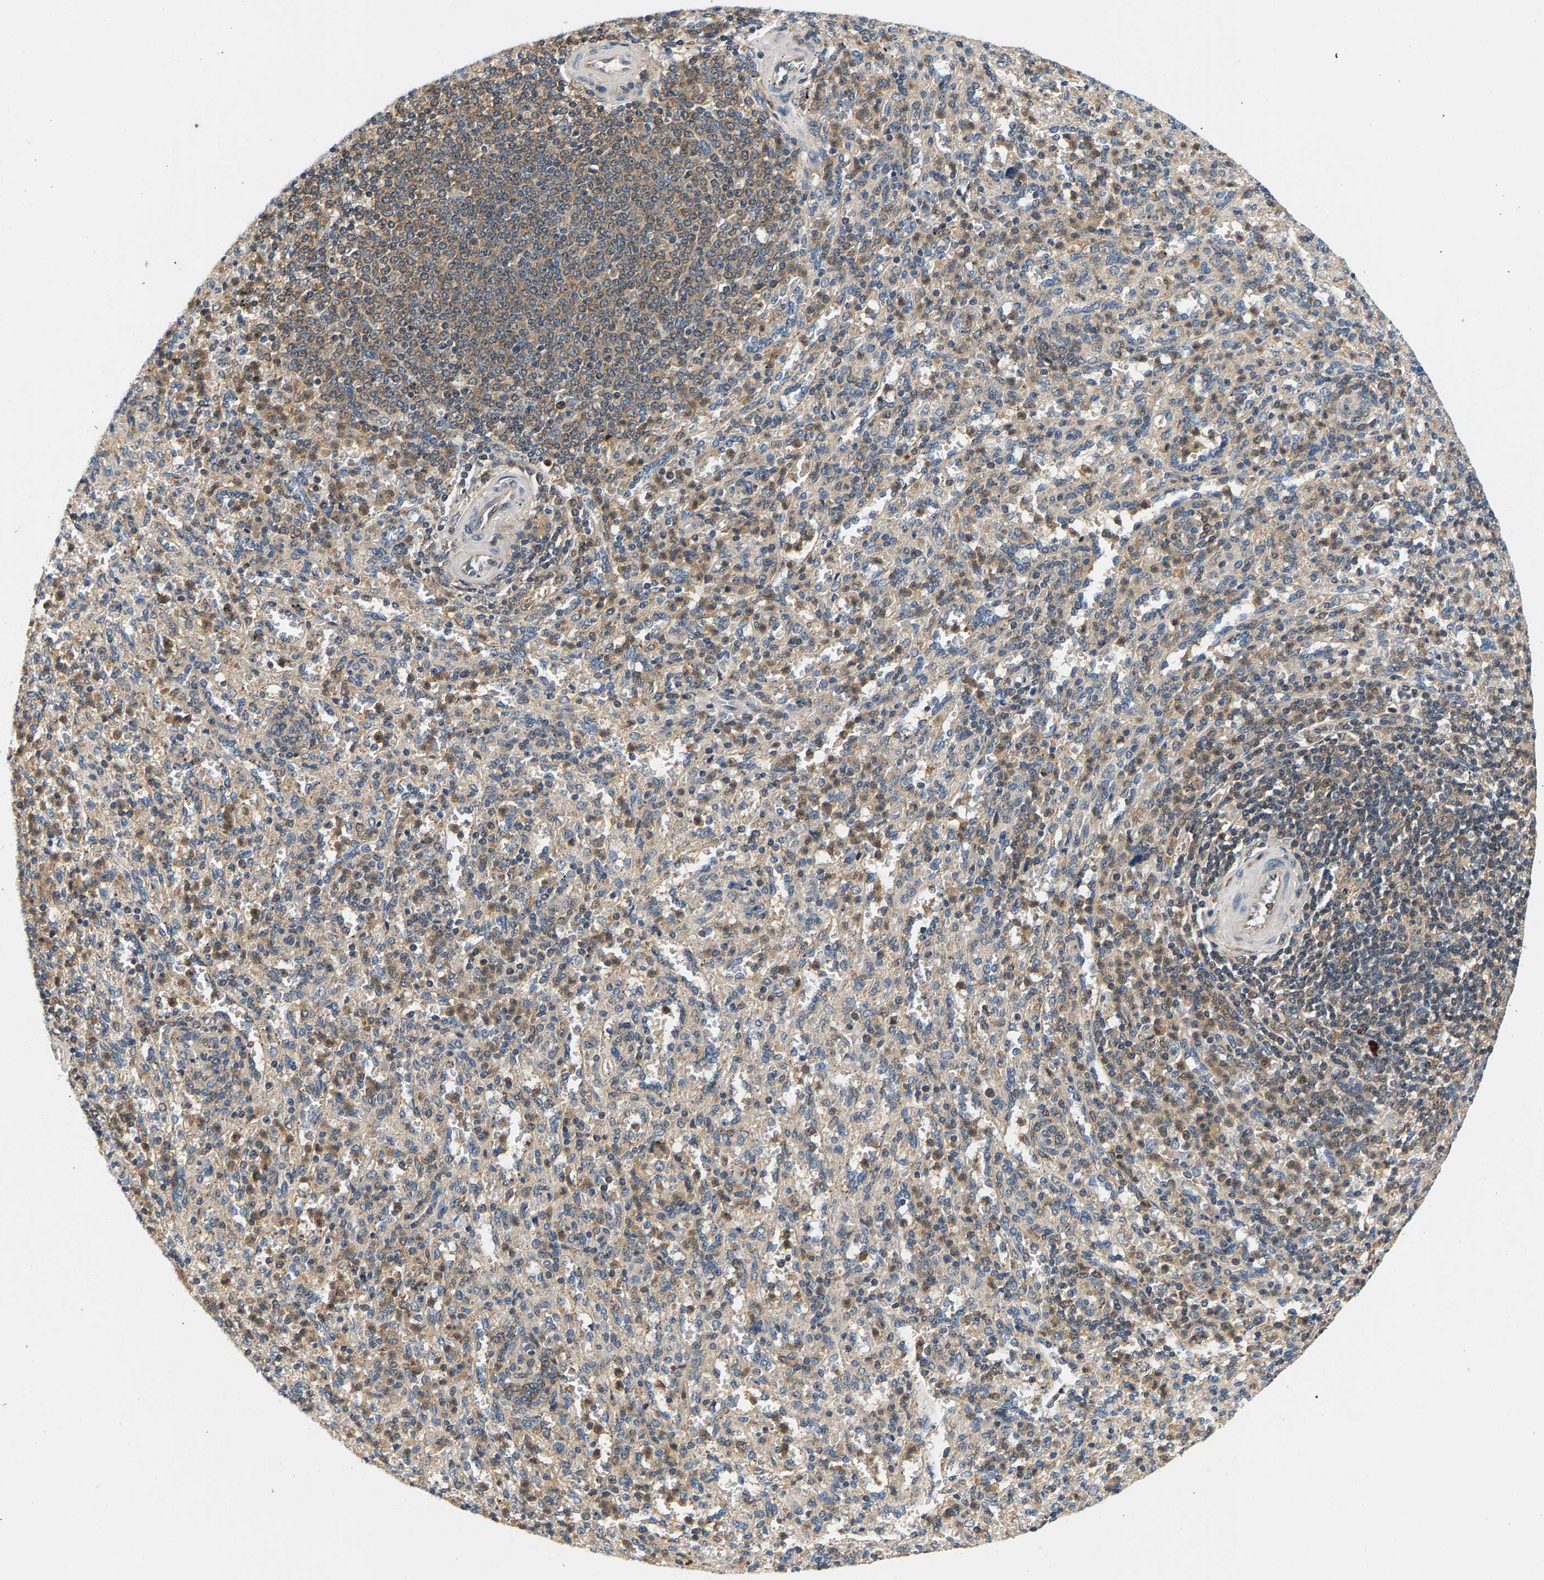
{"staining": {"intensity": "weak", "quantity": "25%-75%", "location": "cytoplasmic/membranous"}, "tissue": "spleen", "cell_type": "Cells in red pulp", "image_type": "normal", "snomed": [{"axis": "morphology", "description": "Normal tissue, NOS"}, {"axis": "topography", "description": "Spleen"}], "caption": "Immunohistochemistry histopathology image of benign spleen: human spleen stained using immunohistochemistry (IHC) reveals low levels of weak protein expression localized specifically in the cytoplasmic/membranous of cells in red pulp, appearing as a cytoplasmic/membranous brown color.", "gene": "FAM78A", "patient": {"sex": "male", "age": 36}}